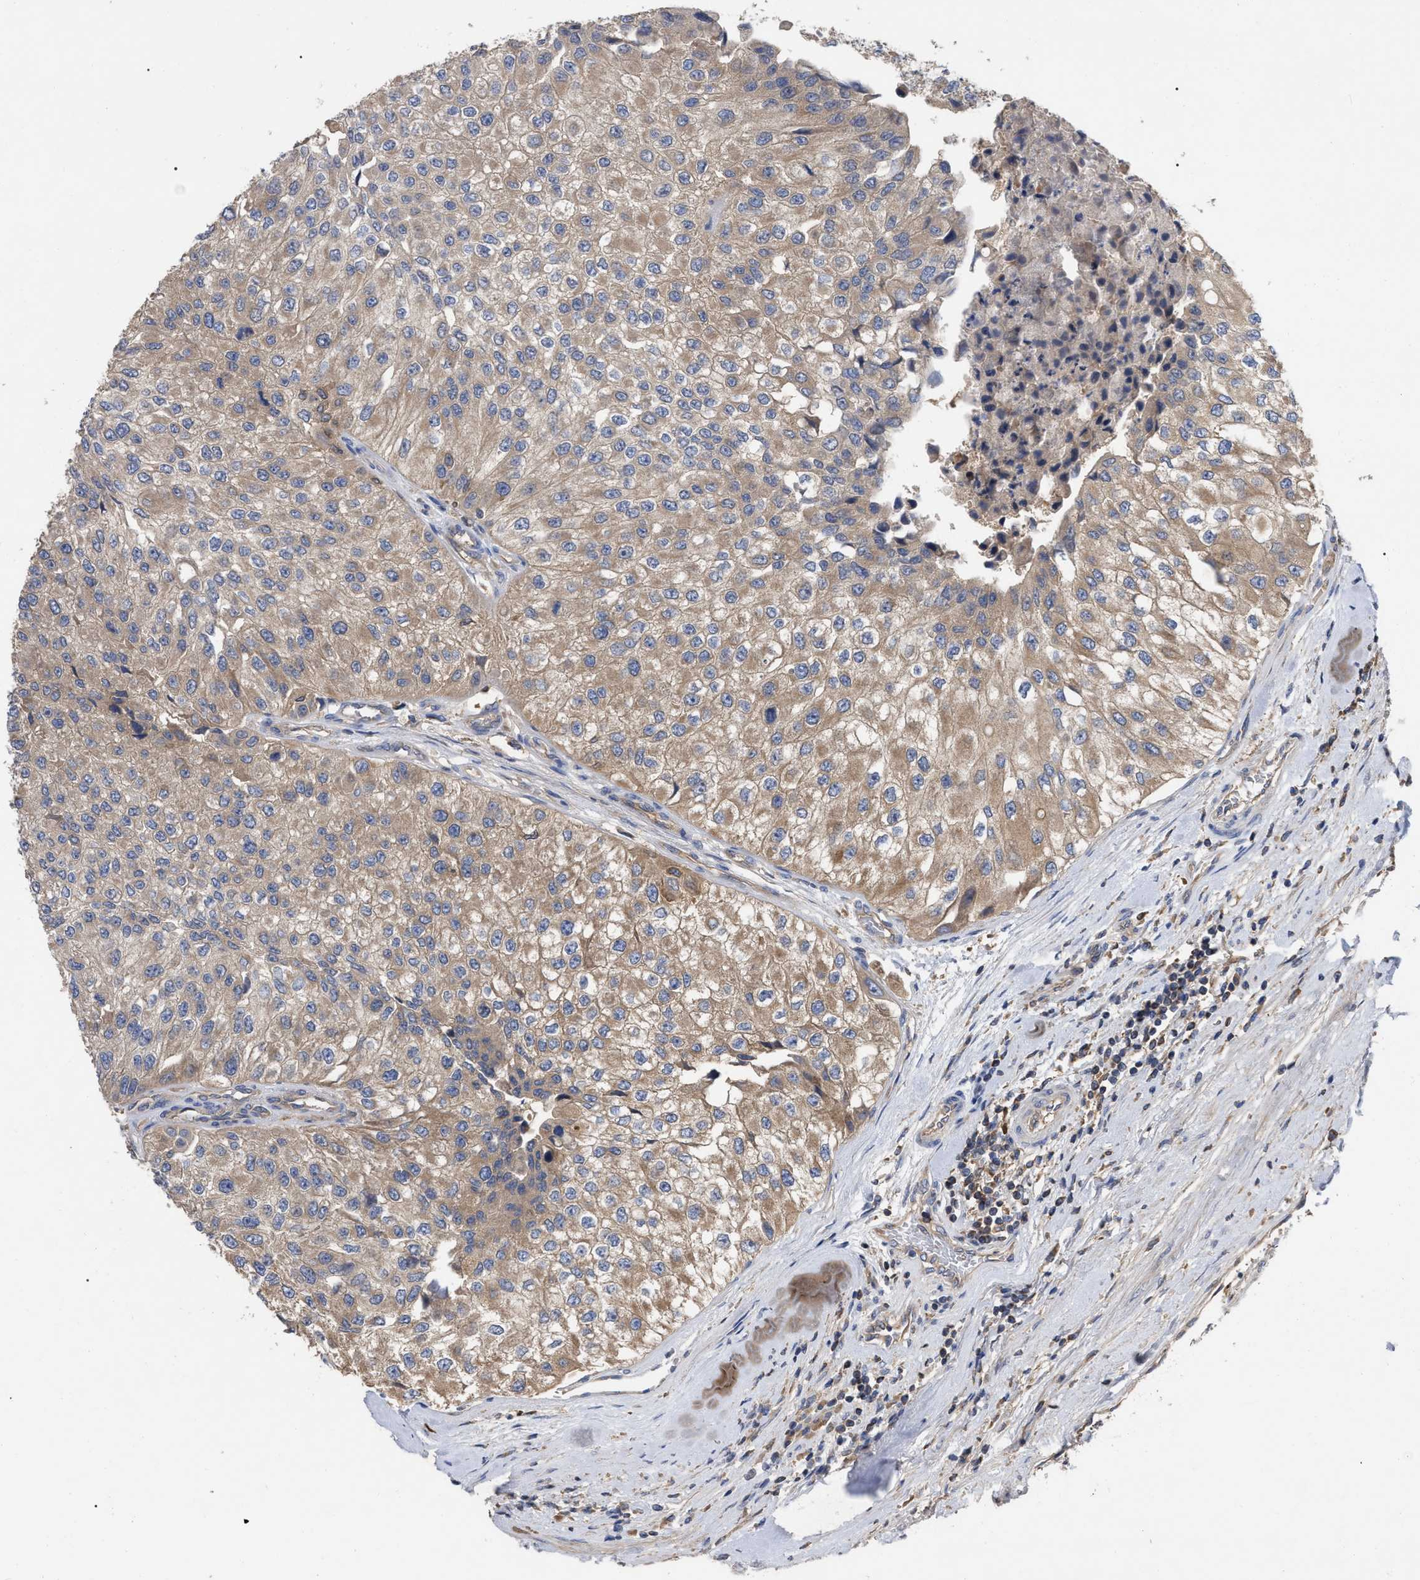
{"staining": {"intensity": "moderate", "quantity": "25%-75%", "location": "cytoplasmic/membranous"}, "tissue": "urothelial cancer", "cell_type": "Tumor cells", "image_type": "cancer", "snomed": [{"axis": "morphology", "description": "Urothelial carcinoma, High grade"}, {"axis": "topography", "description": "Kidney"}, {"axis": "topography", "description": "Urinary bladder"}], "caption": "The histopathology image displays staining of high-grade urothelial carcinoma, revealing moderate cytoplasmic/membranous protein expression (brown color) within tumor cells. (Brightfield microscopy of DAB IHC at high magnification).", "gene": "RAP1GDS1", "patient": {"sex": "male", "age": 77}}